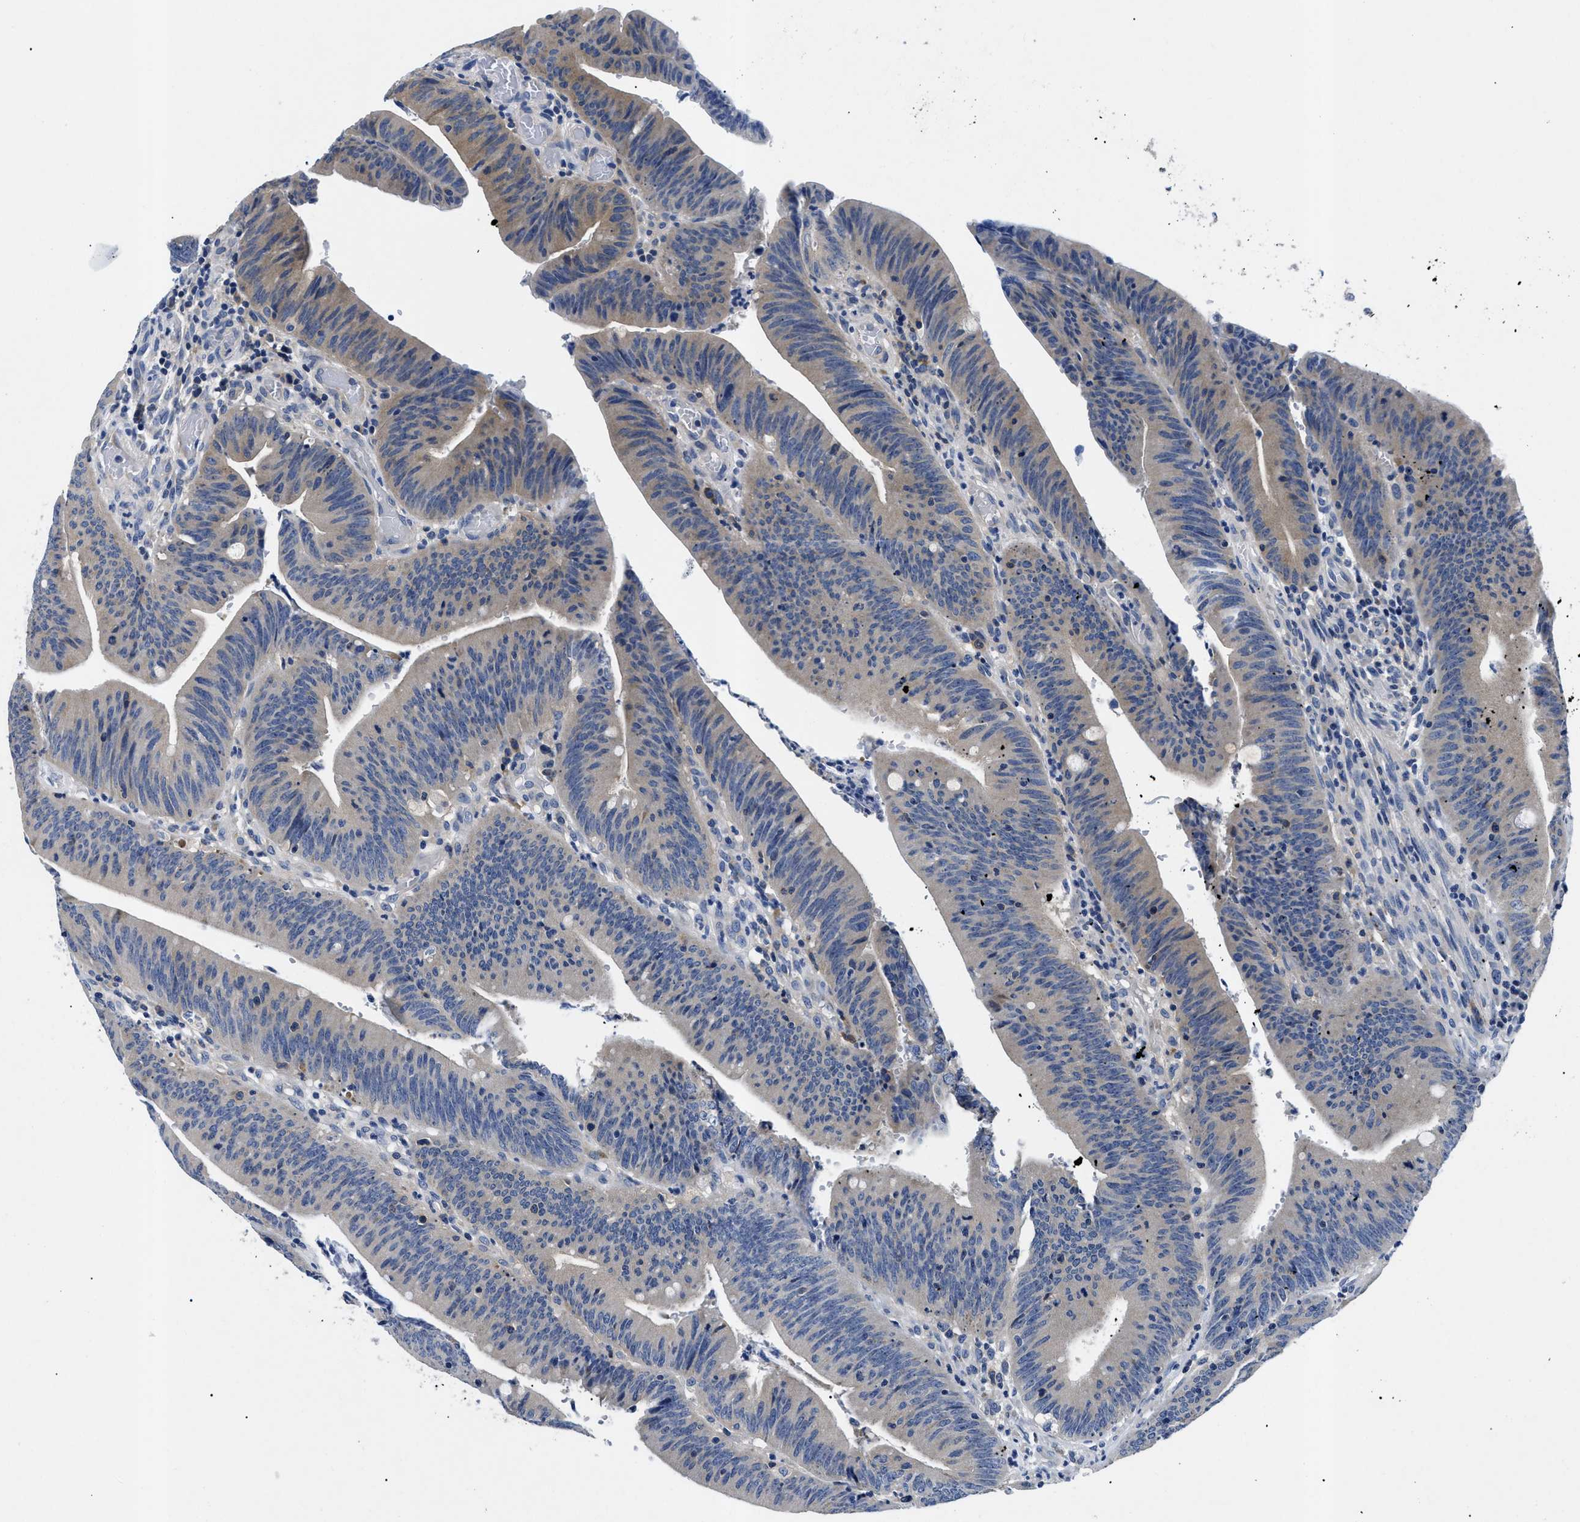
{"staining": {"intensity": "weak", "quantity": "25%-75%", "location": "cytoplasmic/membranous"}, "tissue": "colorectal cancer", "cell_type": "Tumor cells", "image_type": "cancer", "snomed": [{"axis": "morphology", "description": "Normal tissue, NOS"}, {"axis": "morphology", "description": "Adenocarcinoma, NOS"}, {"axis": "topography", "description": "Rectum"}], "caption": "Human adenocarcinoma (colorectal) stained with a protein marker exhibits weak staining in tumor cells.", "gene": "MEA1", "patient": {"sex": "female", "age": 66}}